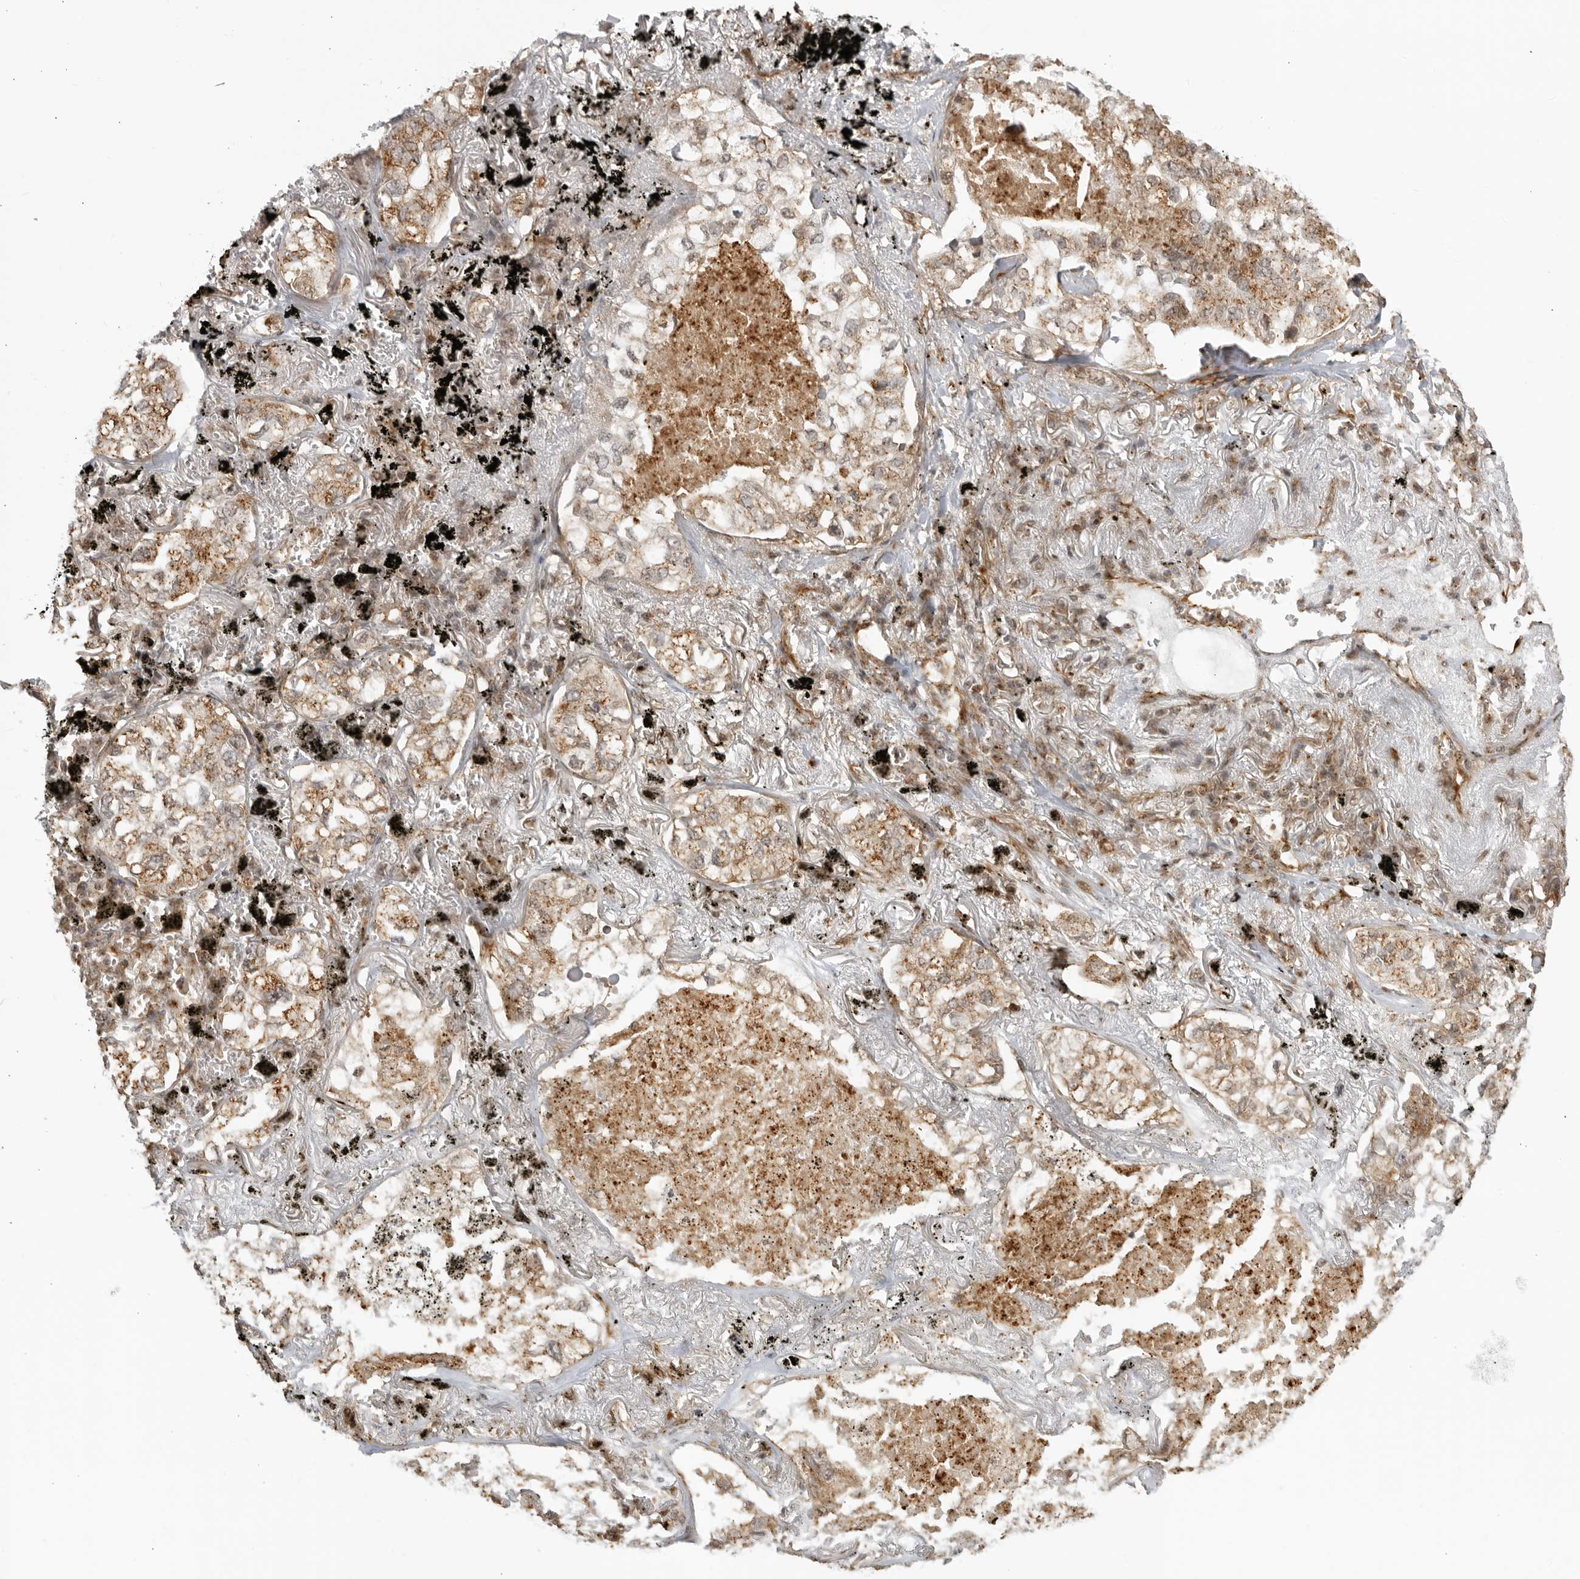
{"staining": {"intensity": "moderate", "quantity": ">75%", "location": "cytoplasmic/membranous"}, "tissue": "lung cancer", "cell_type": "Tumor cells", "image_type": "cancer", "snomed": [{"axis": "morphology", "description": "Adenocarcinoma, NOS"}, {"axis": "topography", "description": "Lung"}], "caption": "The micrograph demonstrates a brown stain indicating the presence of a protein in the cytoplasmic/membranous of tumor cells in lung adenocarcinoma.", "gene": "TCF21", "patient": {"sex": "male", "age": 65}}